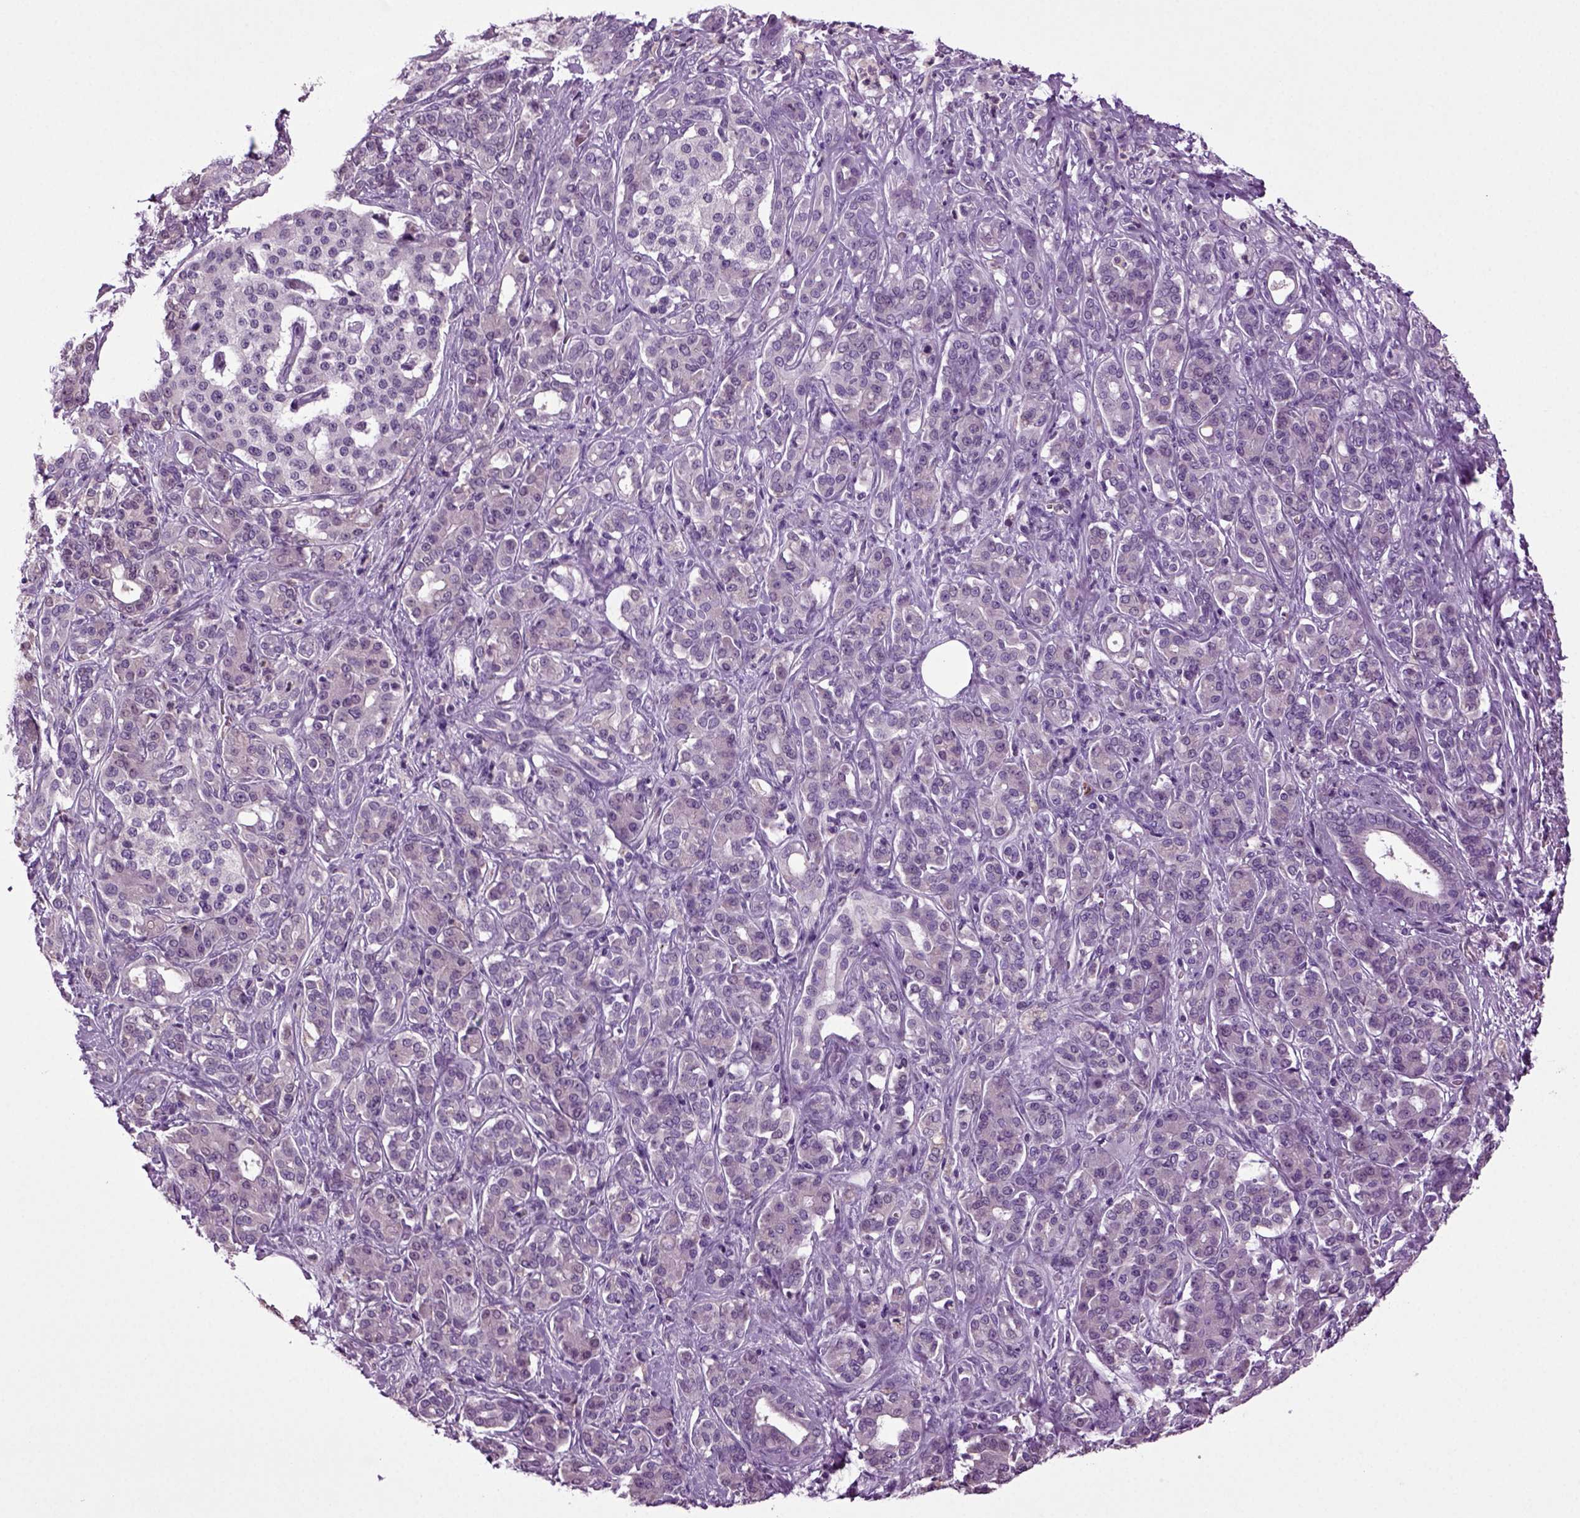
{"staining": {"intensity": "negative", "quantity": "none", "location": "none"}, "tissue": "pancreatic cancer", "cell_type": "Tumor cells", "image_type": "cancer", "snomed": [{"axis": "morphology", "description": "Normal tissue, NOS"}, {"axis": "morphology", "description": "Inflammation, NOS"}, {"axis": "morphology", "description": "Adenocarcinoma, NOS"}, {"axis": "topography", "description": "Pancreas"}], "caption": "The immunohistochemistry (IHC) photomicrograph has no significant expression in tumor cells of pancreatic cancer (adenocarcinoma) tissue.", "gene": "FGF11", "patient": {"sex": "male", "age": 57}}